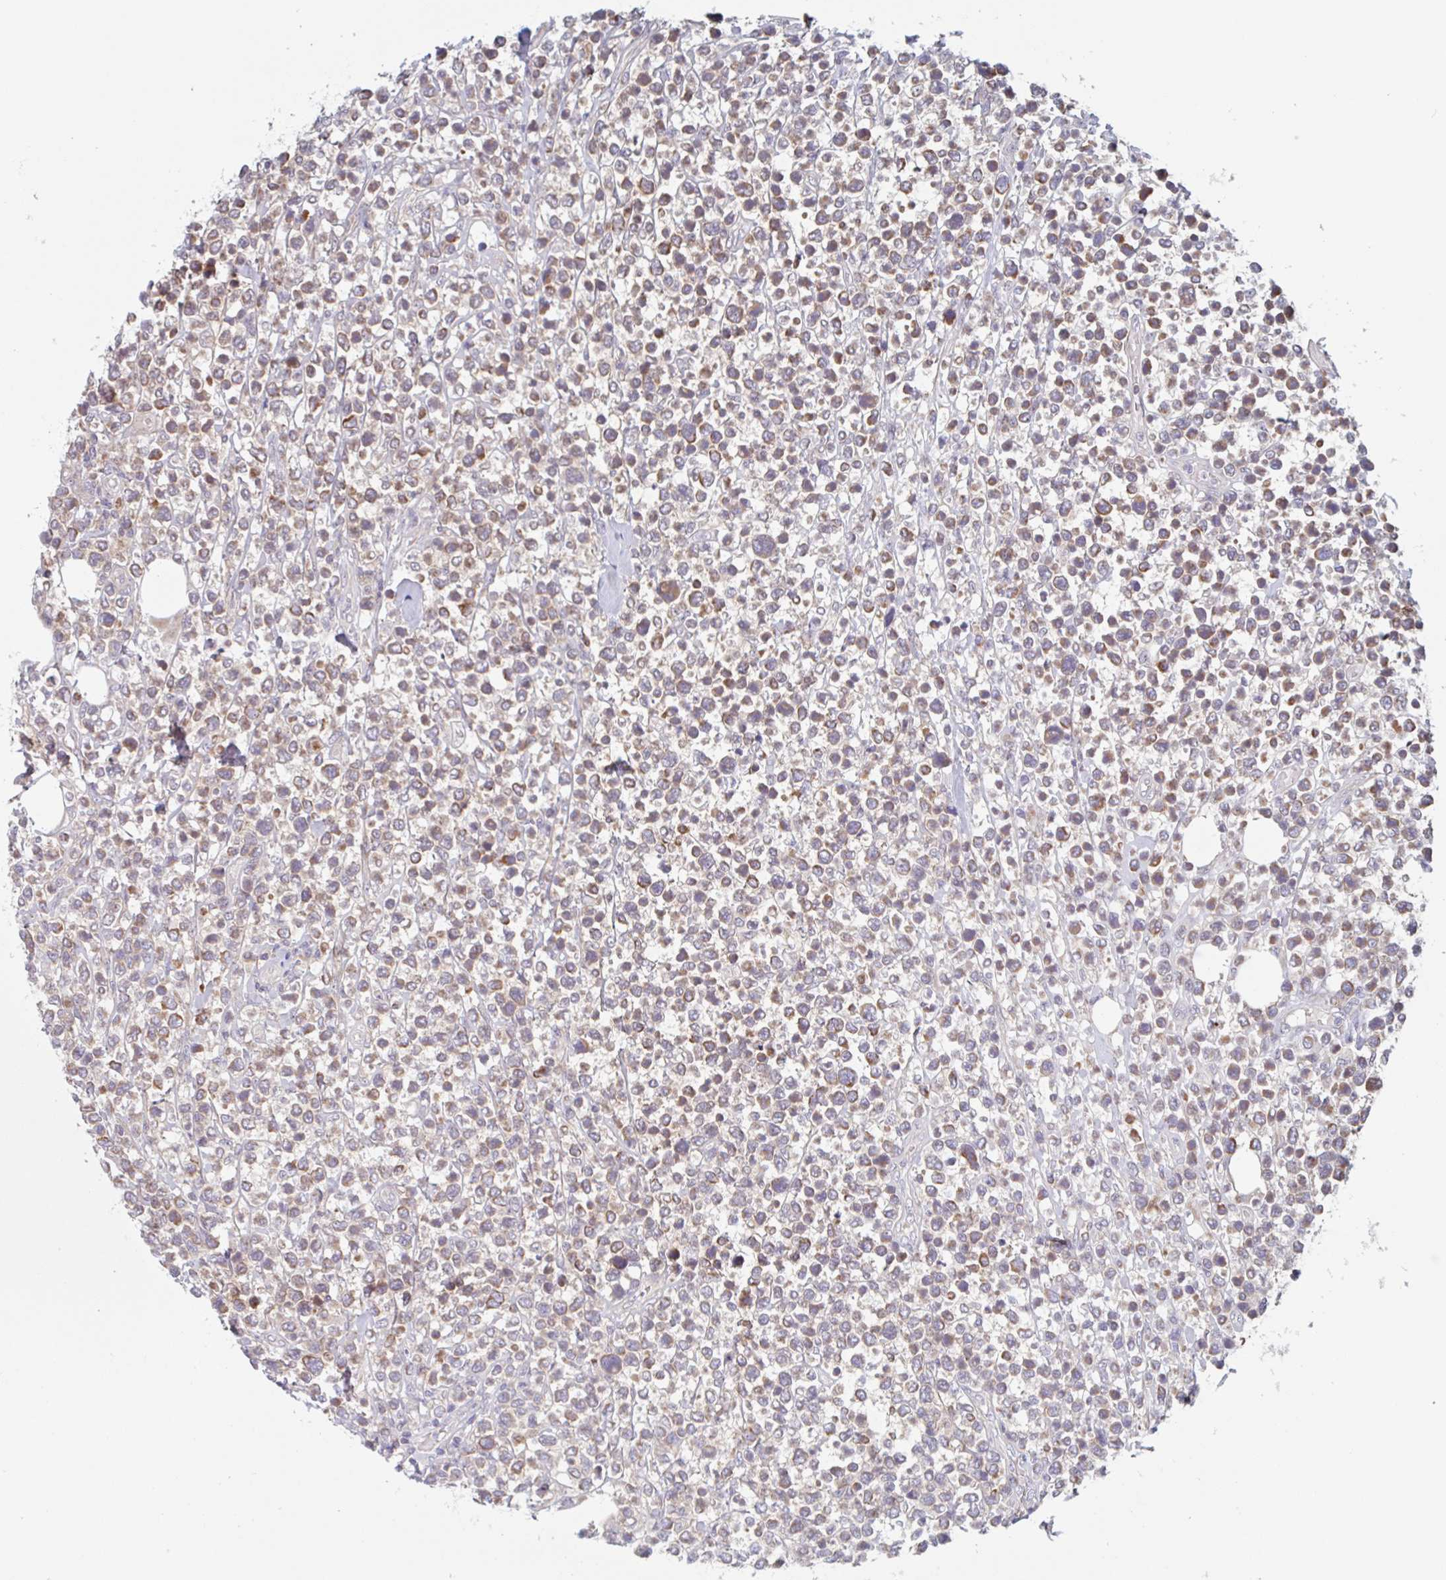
{"staining": {"intensity": "moderate", "quantity": ">75%", "location": "cytoplasmic/membranous"}, "tissue": "lymphoma", "cell_type": "Tumor cells", "image_type": "cancer", "snomed": [{"axis": "morphology", "description": "Malignant lymphoma, non-Hodgkin's type, Low grade"}, {"axis": "topography", "description": "Lymph node"}], "caption": "Immunohistochemistry (IHC) micrograph of human lymphoma stained for a protein (brown), which exhibits medium levels of moderate cytoplasmic/membranous expression in approximately >75% of tumor cells.", "gene": "SURF1", "patient": {"sex": "male", "age": 60}}